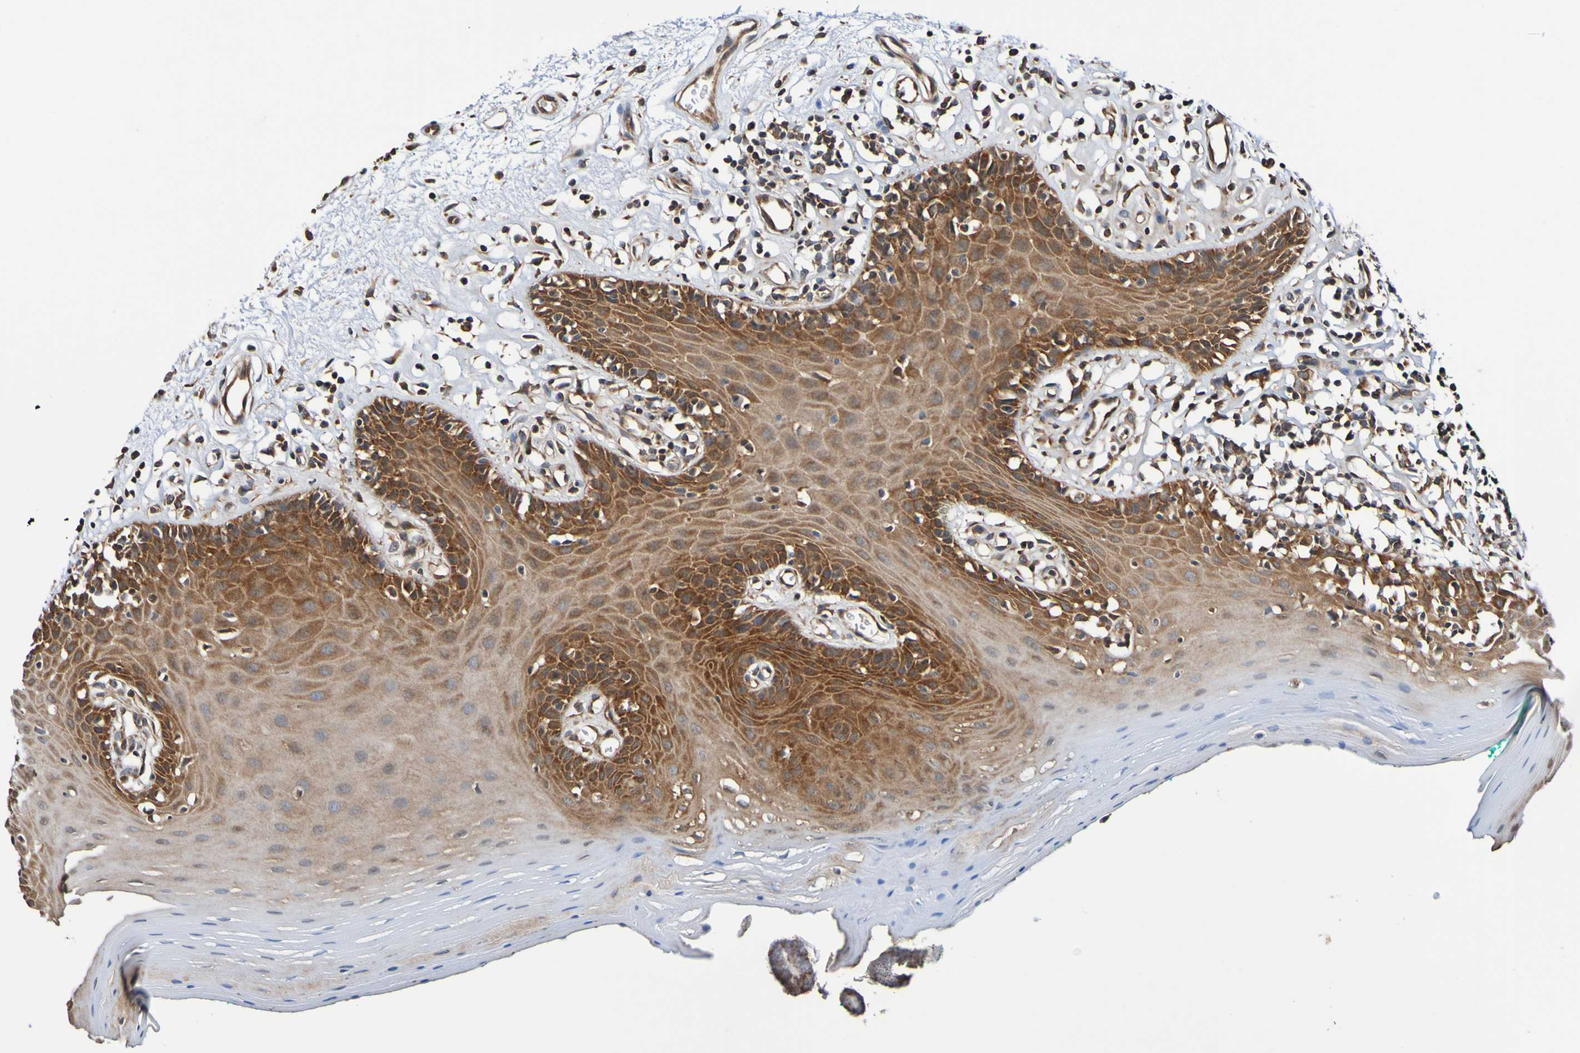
{"staining": {"intensity": "strong", "quantity": ">75%", "location": "cytoplasmic/membranous"}, "tissue": "oral mucosa", "cell_type": "Squamous epithelial cells", "image_type": "normal", "snomed": [{"axis": "morphology", "description": "Normal tissue, NOS"}, {"axis": "topography", "description": "Skeletal muscle"}, {"axis": "topography", "description": "Oral tissue"}], "caption": "Squamous epithelial cells exhibit high levels of strong cytoplasmic/membranous expression in about >75% of cells in normal human oral mucosa. (IHC, brightfield microscopy, high magnification).", "gene": "AXIN1", "patient": {"sex": "male", "age": 58}}